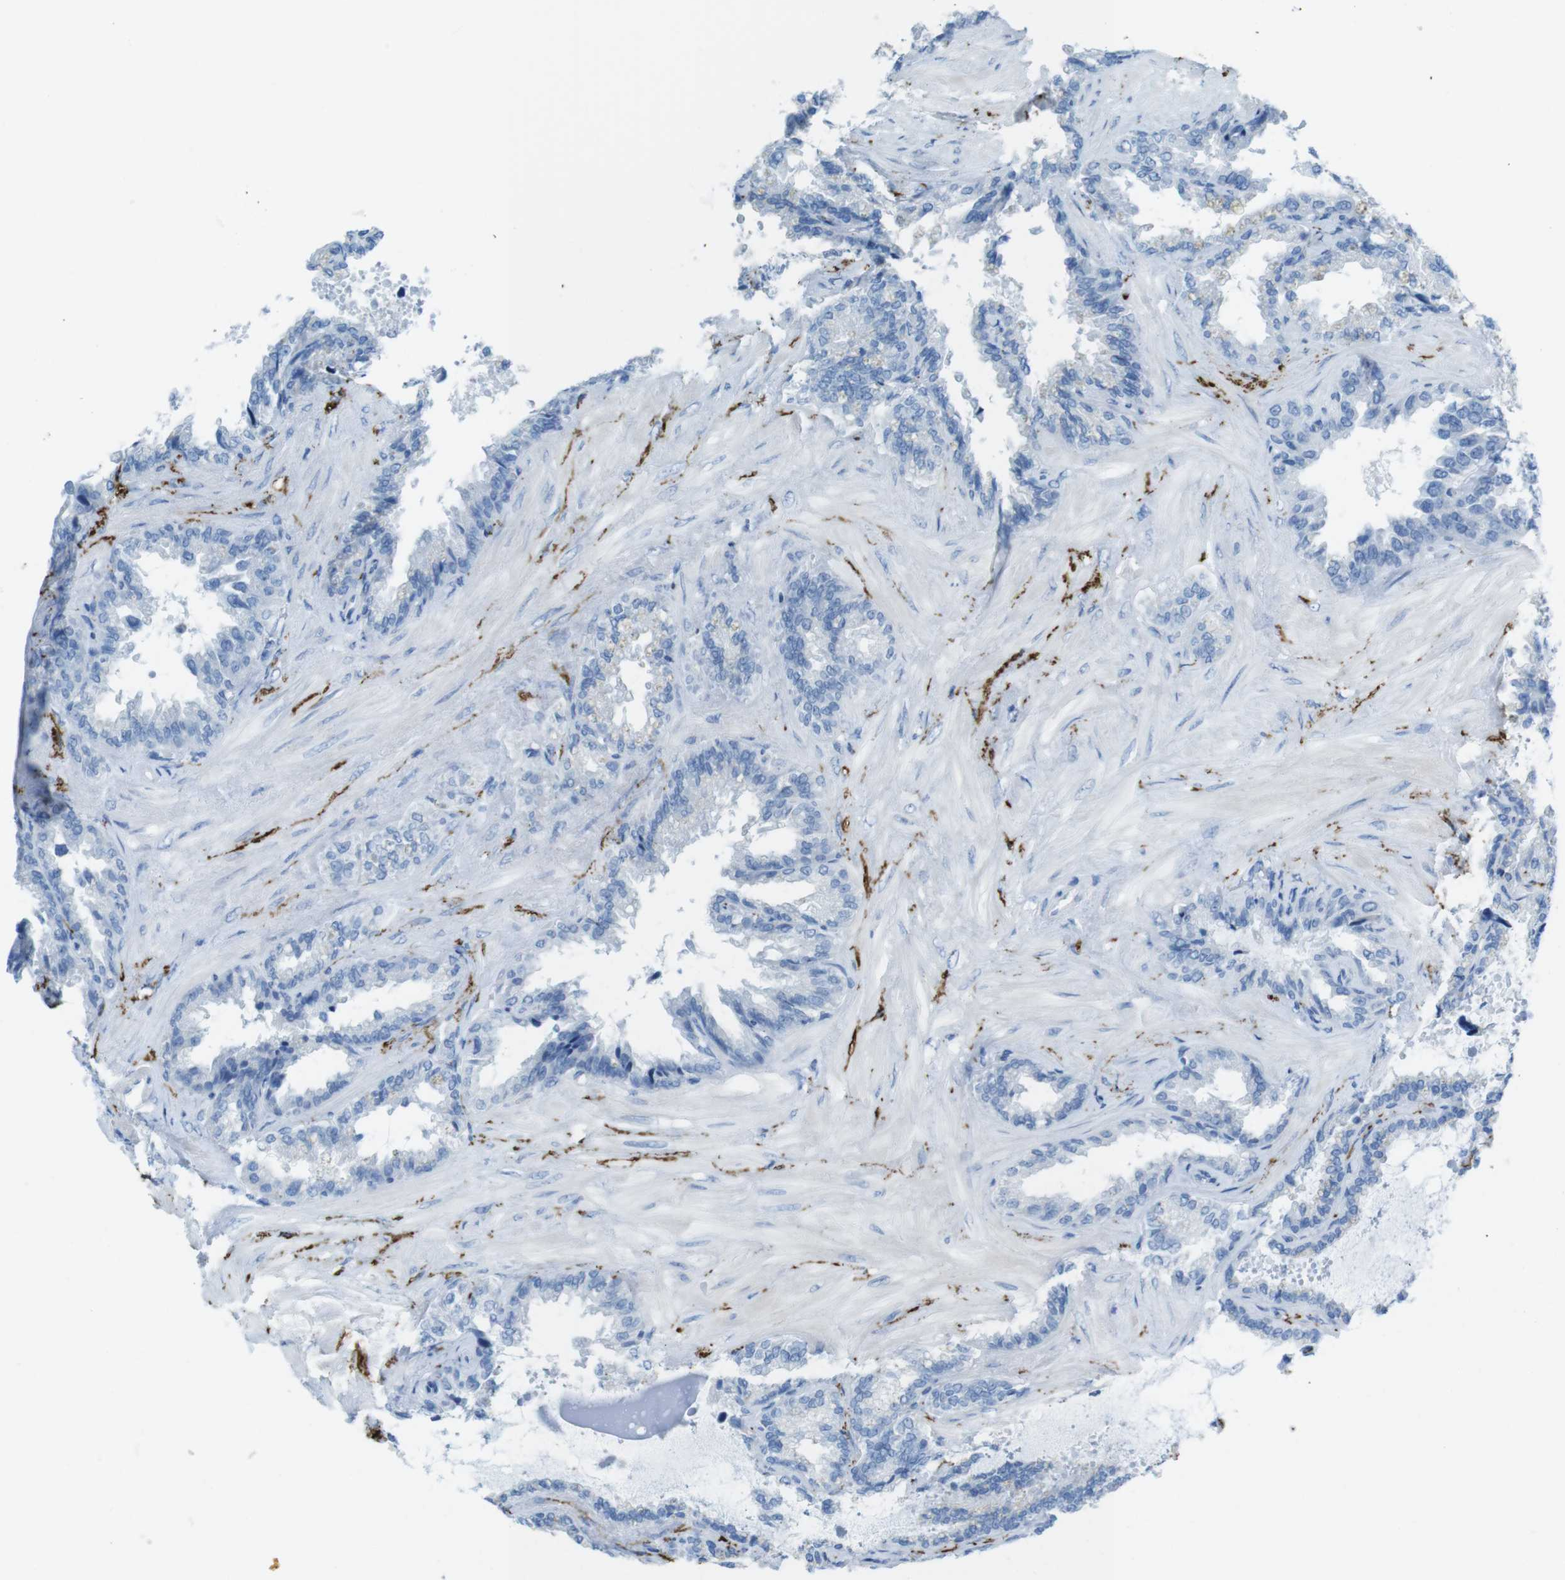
{"staining": {"intensity": "negative", "quantity": "none", "location": "none"}, "tissue": "seminal vesicle", "cell_type": "Glandular cells", "image_type": "normal", "snomed": [{"axis": "morphology", "description": "Normal tissue, NOS"}, {"axis": "topography", "description": "Seminal veicle"}], "caption": "The image displays no significant staining in glandular cells of seminal vesicle. The staining is performed using DAB (3,3'-diaminobenzidine) brown chromogen with nuclei counter-stained in using hematoxylin.", "gene": "GAP43", "patient": {"sex": "male", "age": 46}}